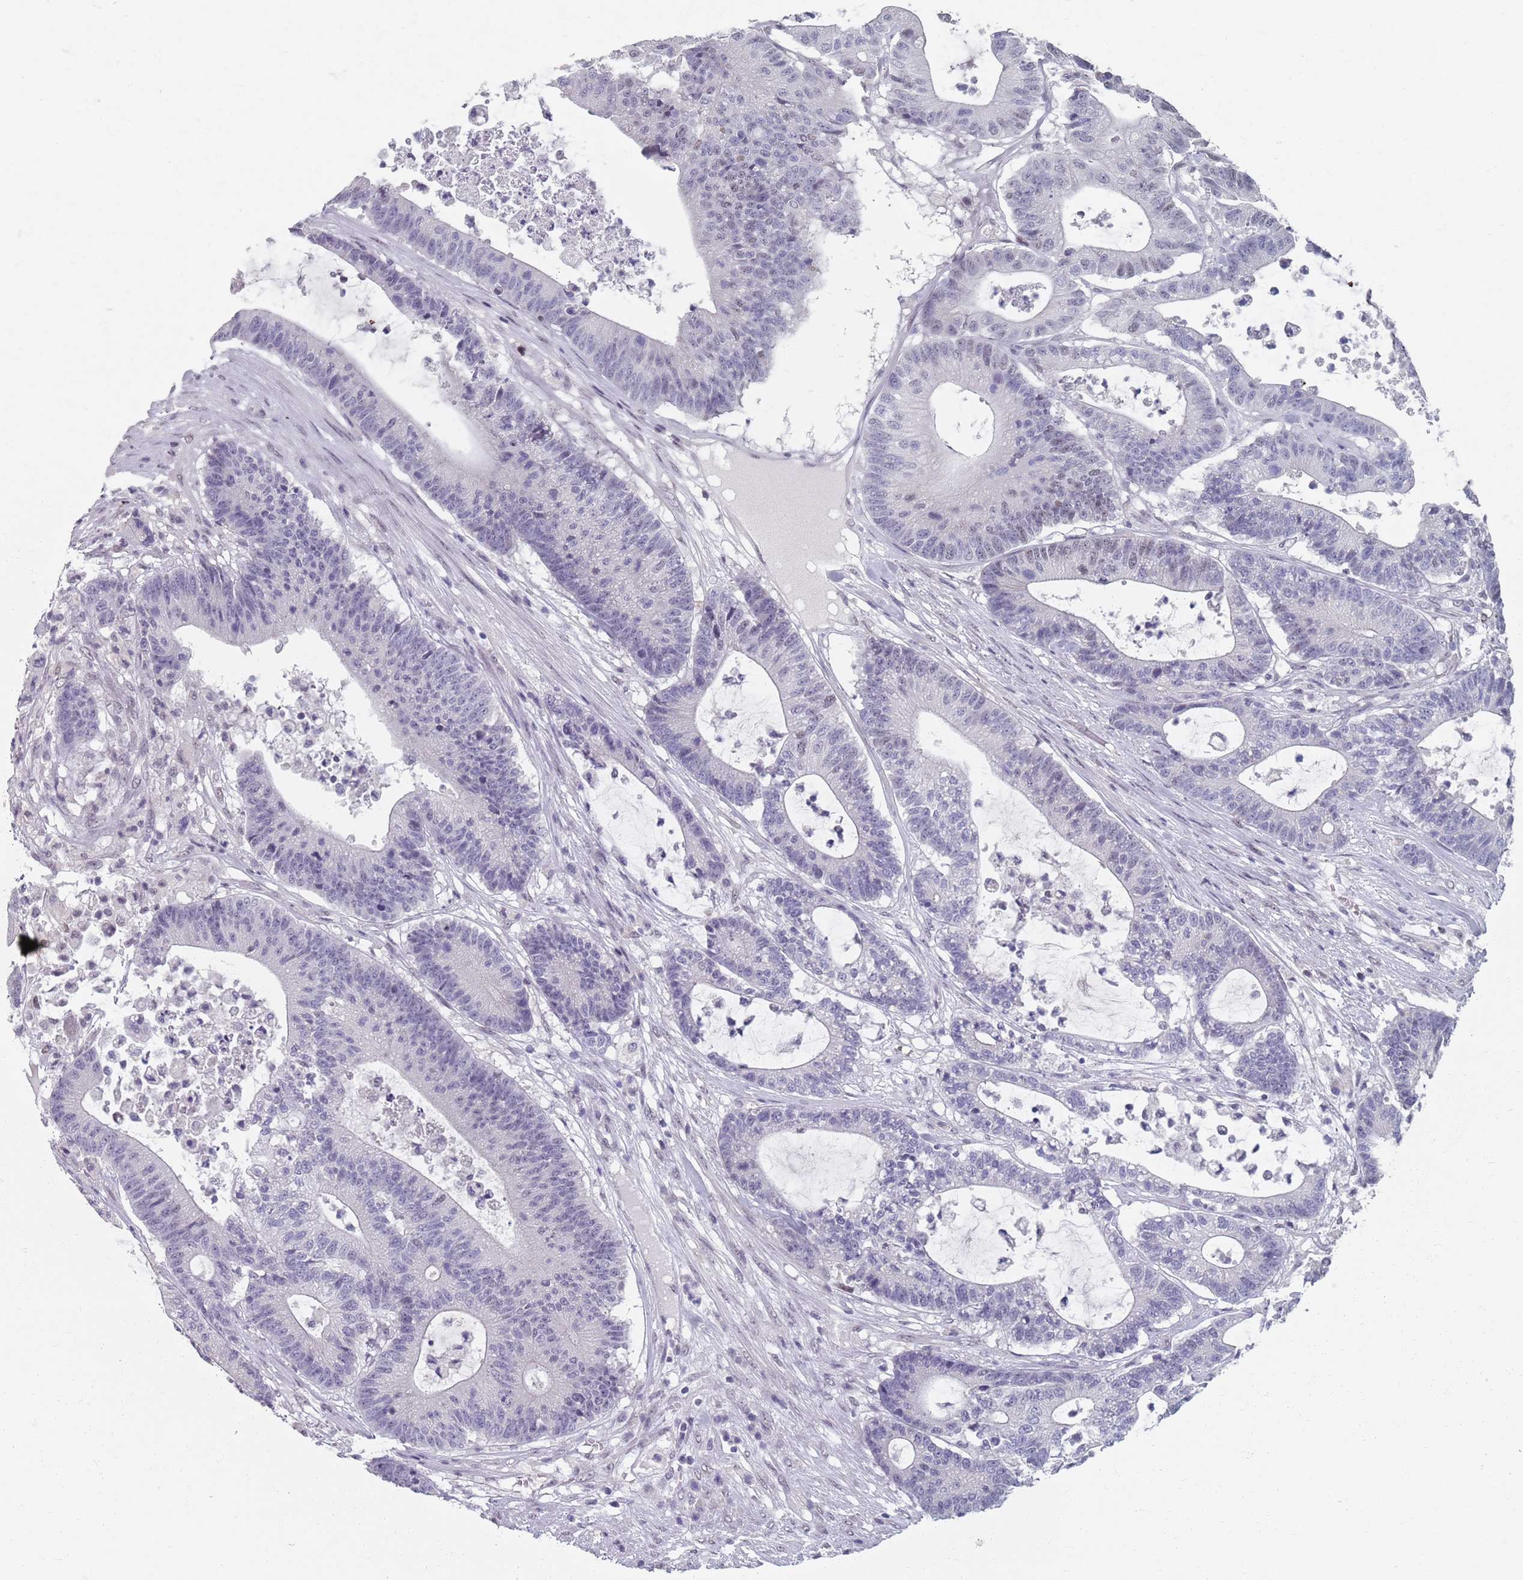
{"staining": {"intensity": "negative", "quantity": "none", "location": "none"}, "tissue": "colorectal cancer", "cell_type": "Tumor cells", "image_type": "cancer", "snomed": [{"axis": "morphology", "description": "Adenocarcinoma, NOS"}, {"axis": "topography", "description": "Colon"}], "caption": "The histopathology image shows no staining of tumor cells in colorectal cancer (adenocarcinoma).", "gene": "SAMD1", "patient": {"sex": "female", "age": 84}}